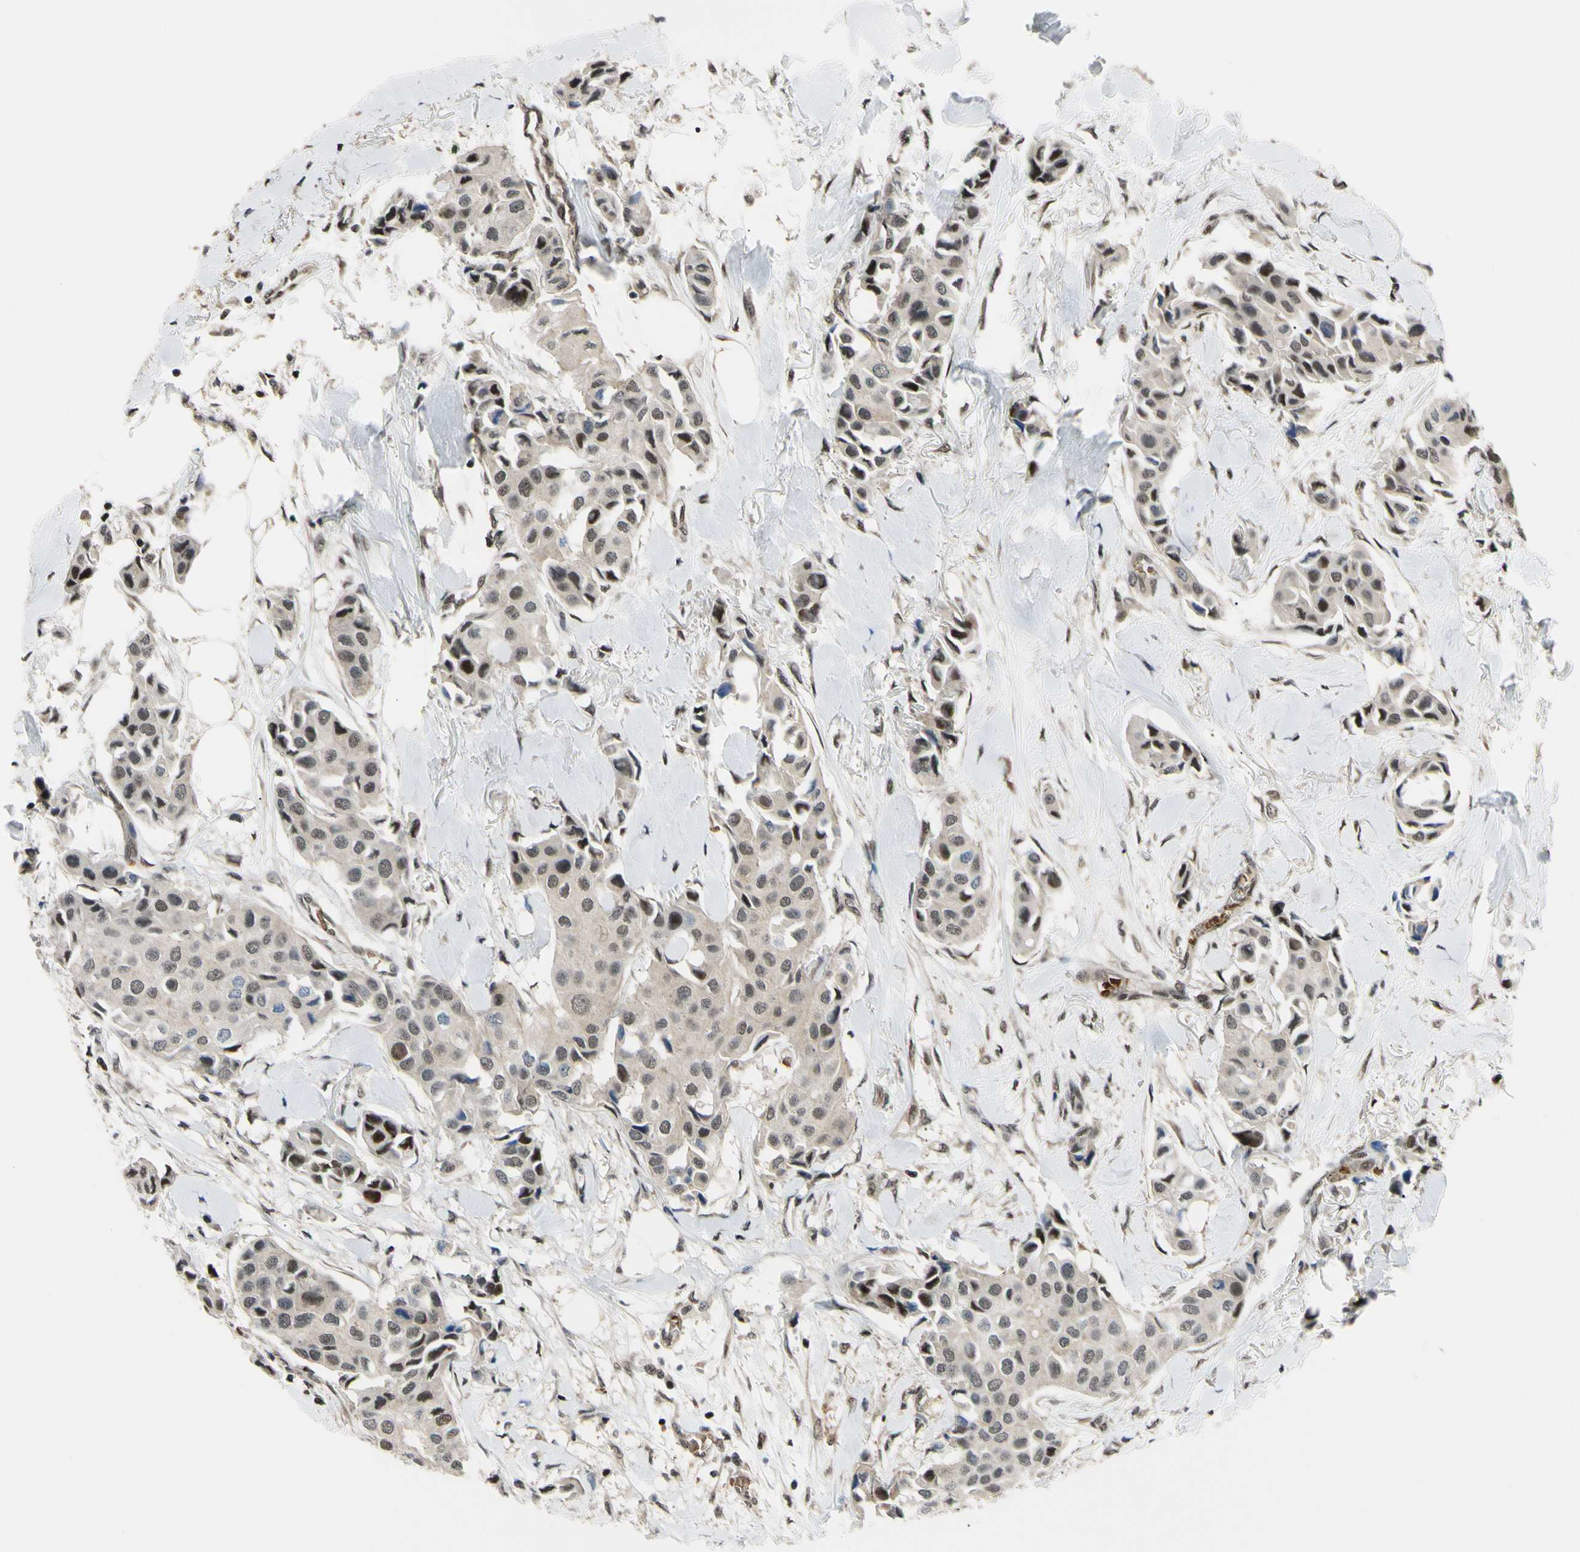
{"staining": {"intensity": "moderate", "quantity": ">75%", "location": "nuclear"}, "tissue": "breast cancer", "cell_type": "Tumor cells", "image_type": "cancer", "snomed": [{"axis": "morphology", "description": "Duct carcinoma"}, {"axis": "topography", "description": "Breast"}], "caption": "There is medium levels of moderate nuclear positivity in tumor cells of breast cancer (intraductal carcinoma), as demonstrated by immunohistochemical staining (brown color).", "gene": "THAP12", "patient": {"sex": "female", "age": 80}}